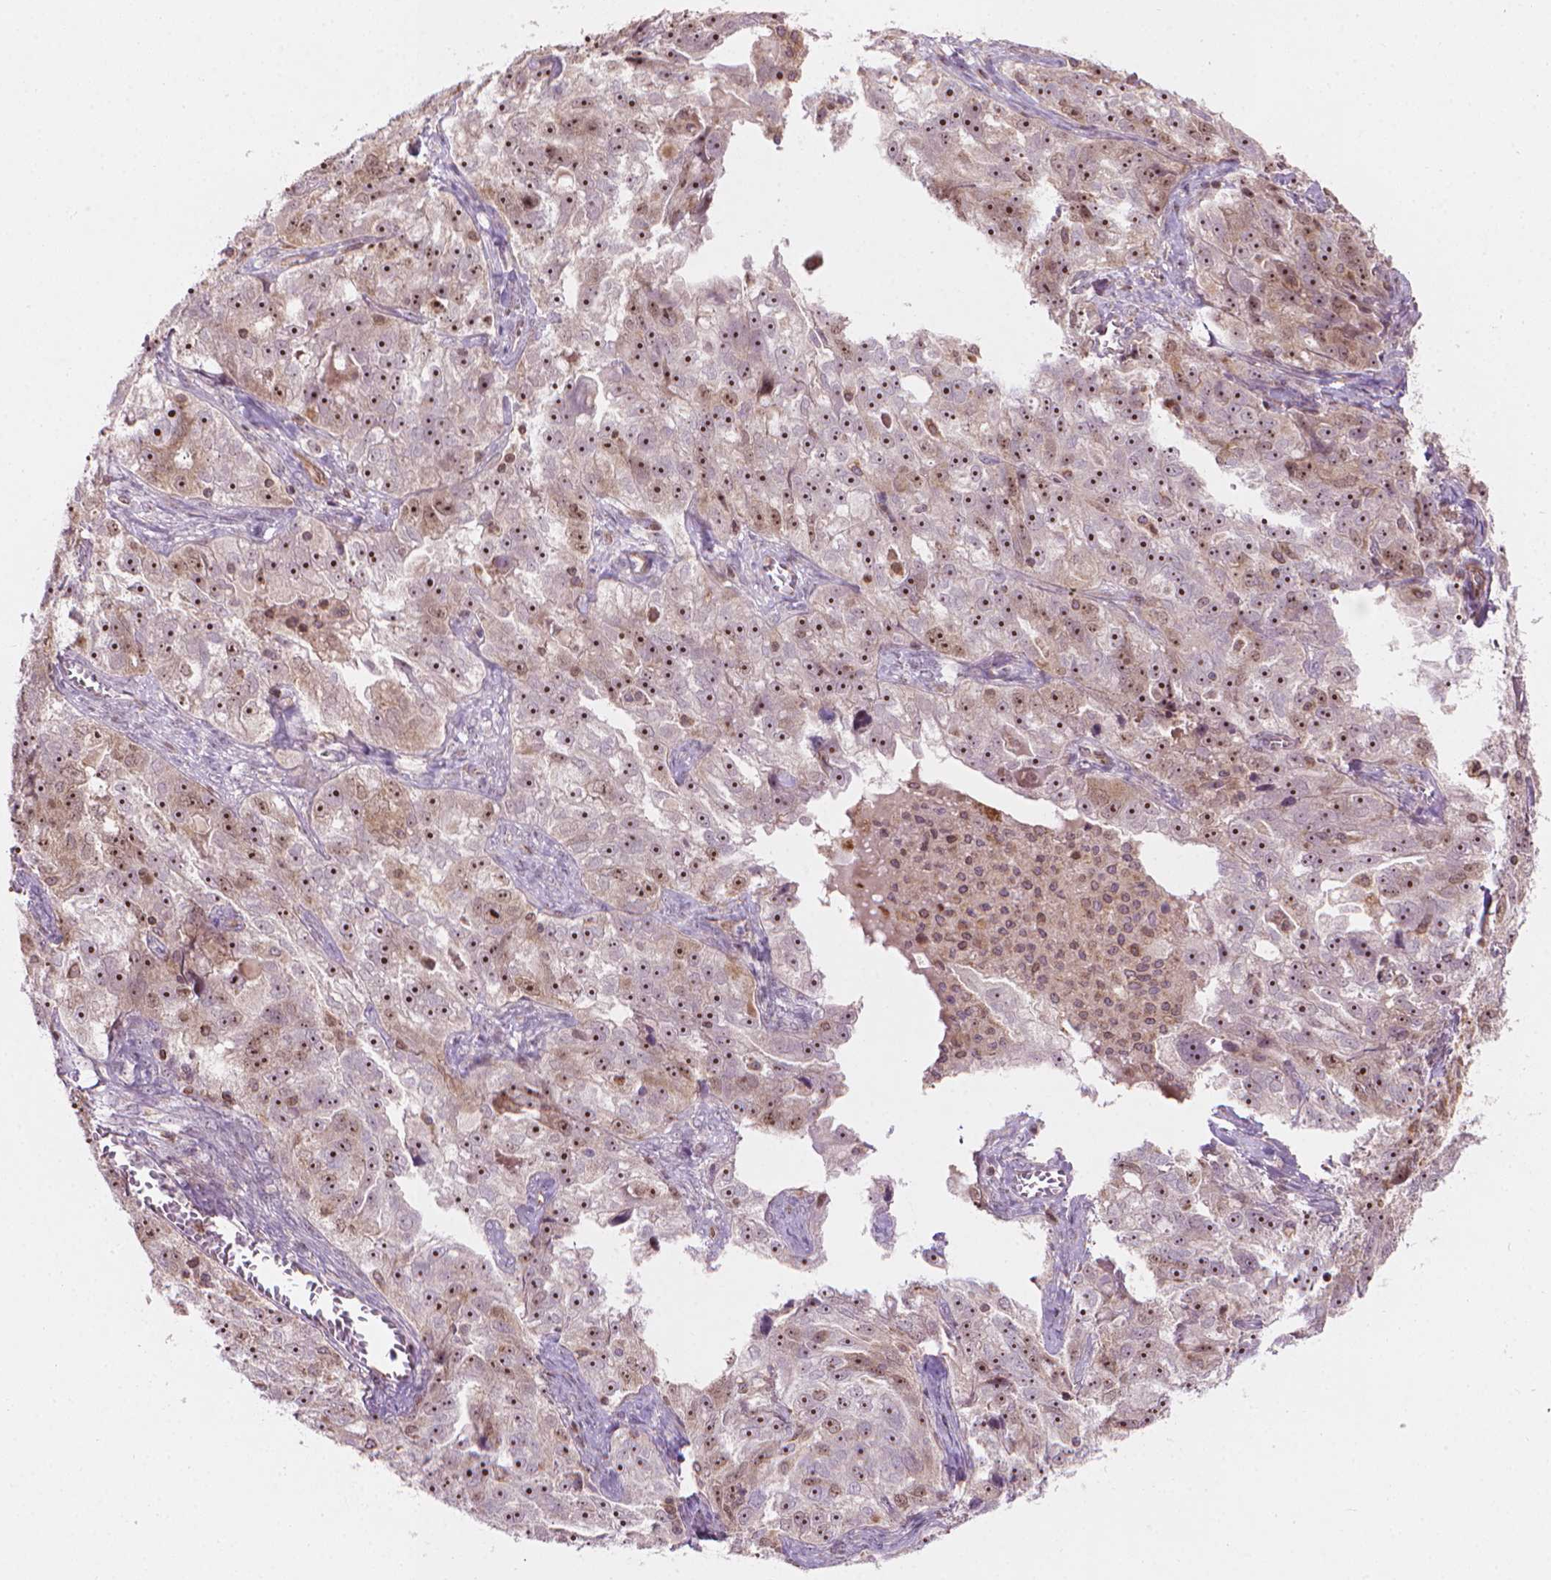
{"staining": {"intensity": "moderate", "quantity": ">75%", "location": "nuclear"}, "tissue": "ovarian cancer", "cell_type": "Tumor cells", "image_type": "cancer", "snomed": [{"axis": "morphology", "description": "Cystadenocarcinoma, serous, NOS"}, {"axis": "topography", "description": "Ovary"}], "caption": "Immunohistochemistry of serous cystadenocarcinoma (ovarian) reveals medium levels of moderate nuclear staining in about >75% of tumor cells.", "gene": "SMC2", "patient": {"sex": "female", "age": 51}}